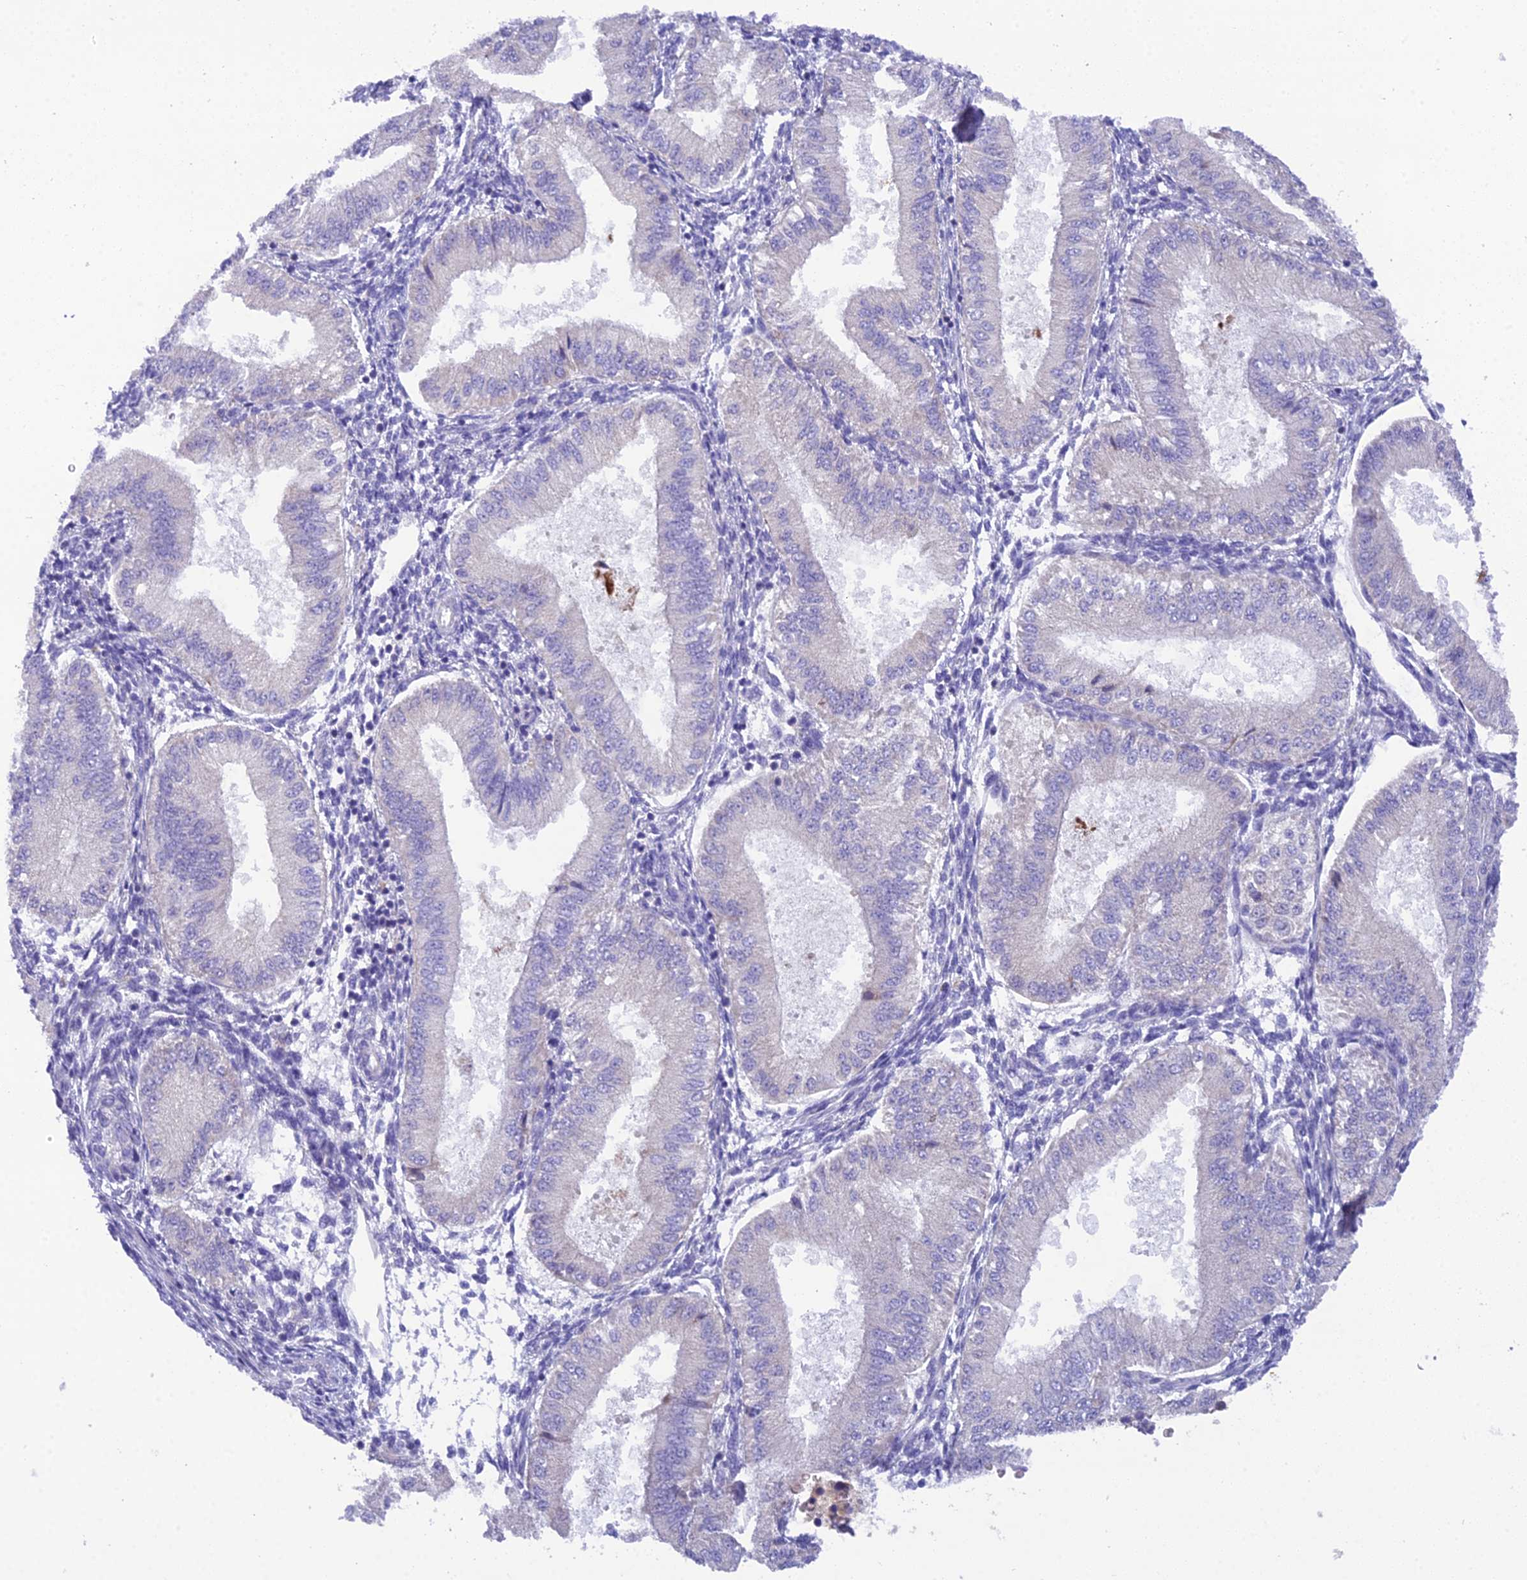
{"staining": {"intensity": "negative", "quantity": "none", "location": "none"}, "tissue": "endometrium", "cell_type": "Cells in endometrial stroma", "image_type": "normal", "snomed": [{"axis": "morphology", "description": "Normal tissue, NOS"}, {"axis": "topography", "description": "Endometrium"}], "caption": "Immunohistochemical staining of benign endometrium demonstrates no significant expression in cells in endometrial stroma.", "gene": "KIAA0408", "patient": {"sex": "female", "age": 39}}